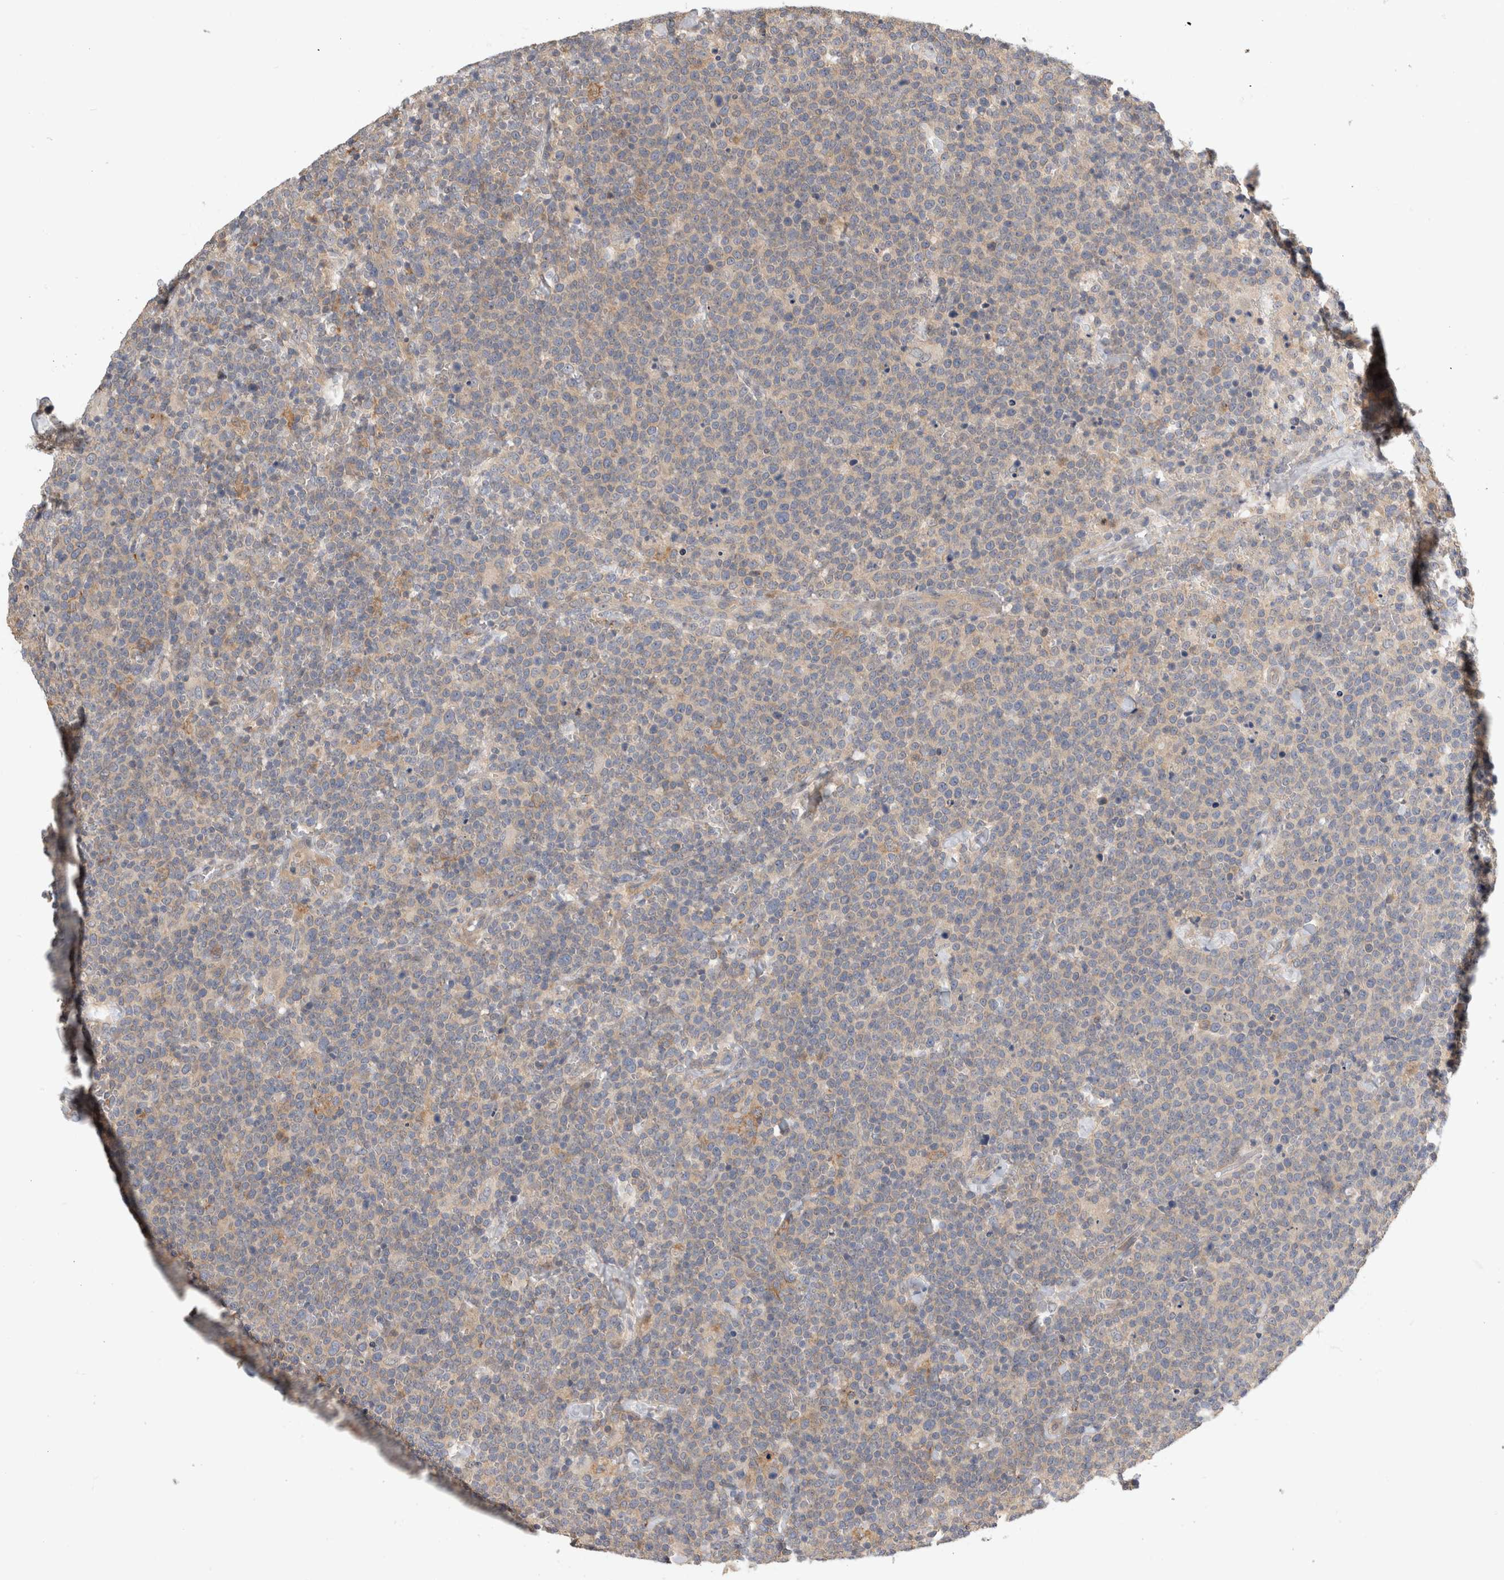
{"staining": {"intensity": "negative", "quantity": "none", "location": "none"}, "tissue": "lymphoma", "cell_type": "Tumor cells", "image_type": "cancer", "snomed": [{"axis": "morphology", "description": "Malignant lymphoma, non-Hodgkin's type, High grade"}, {"axis": "topography", "description": "Lymph node"}], "caption": "Immunohistochemistry (IHC) histopathology image of neoplastic tissue: malignant lymphoma, non-Hodgkin's type (high-grade) stained with DAB exhibits no significant protein expression in tumor cells.", "gene": "PGM1", "patient": {"sex": "male", "age": 61}}